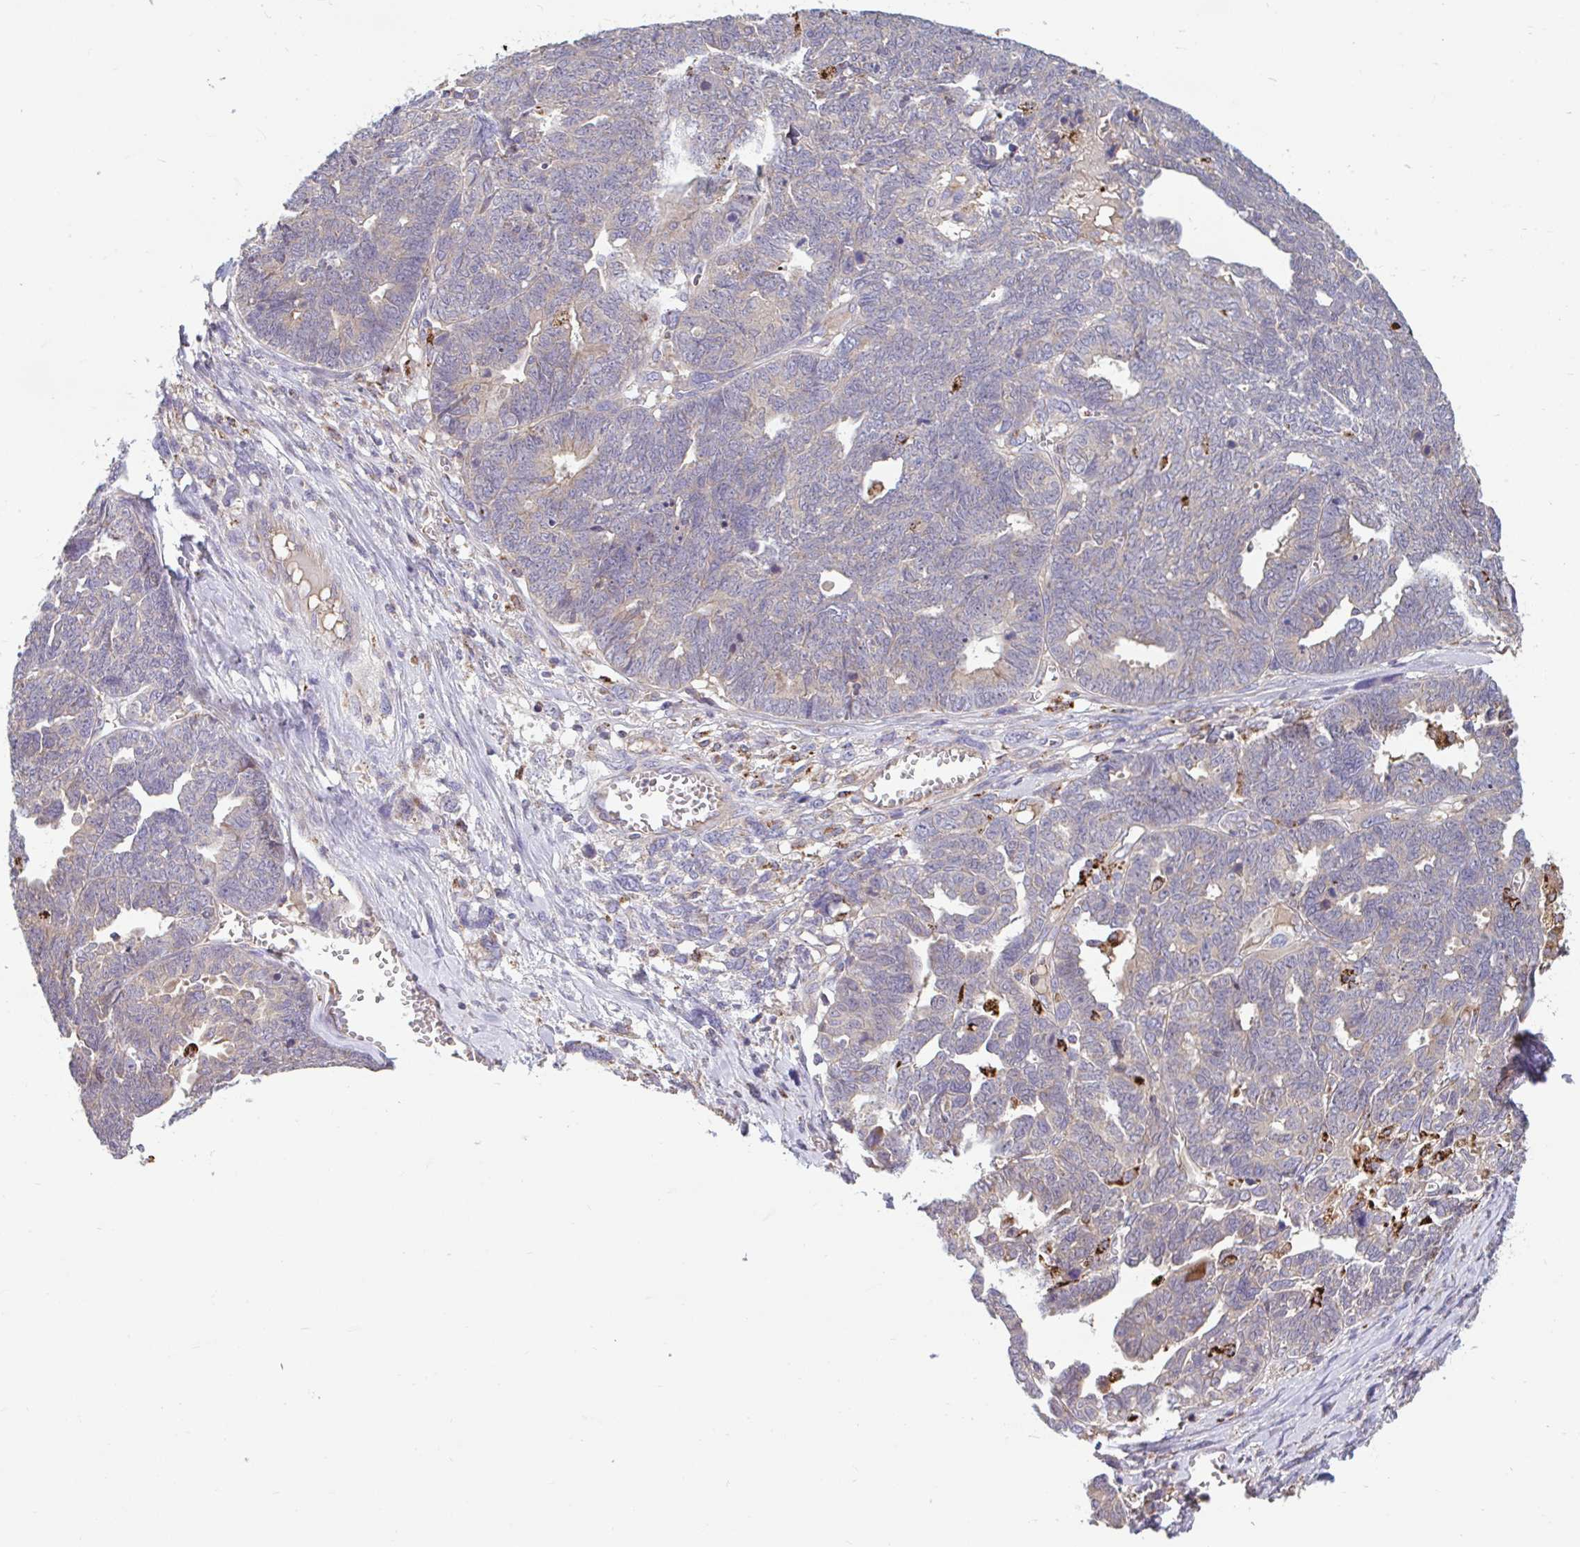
{"staining": {"intensity": "weak", "quantity": "<25%", "location": "cytoplasmic/membranous"}, "tissue": "ovarian cancer", "cell_type": "Tumor cells", "image_type": "cancer", "snomed": [{"axis": "morphology", "description": "Cystadenocarcinoma, serous, NOS"}, {"axis": "topography", "description": "Ovary"}], "caption": "A photomicrograph of human serous cystadenocarcinoma (ovarian) is negative for staining in tumor cells. (DAB immunohistochemistry (IHC) visualized using brightfield microscopy, high magnification).", "gene": "RALBP1", "patient": {"sex": "female", "age": 79}}